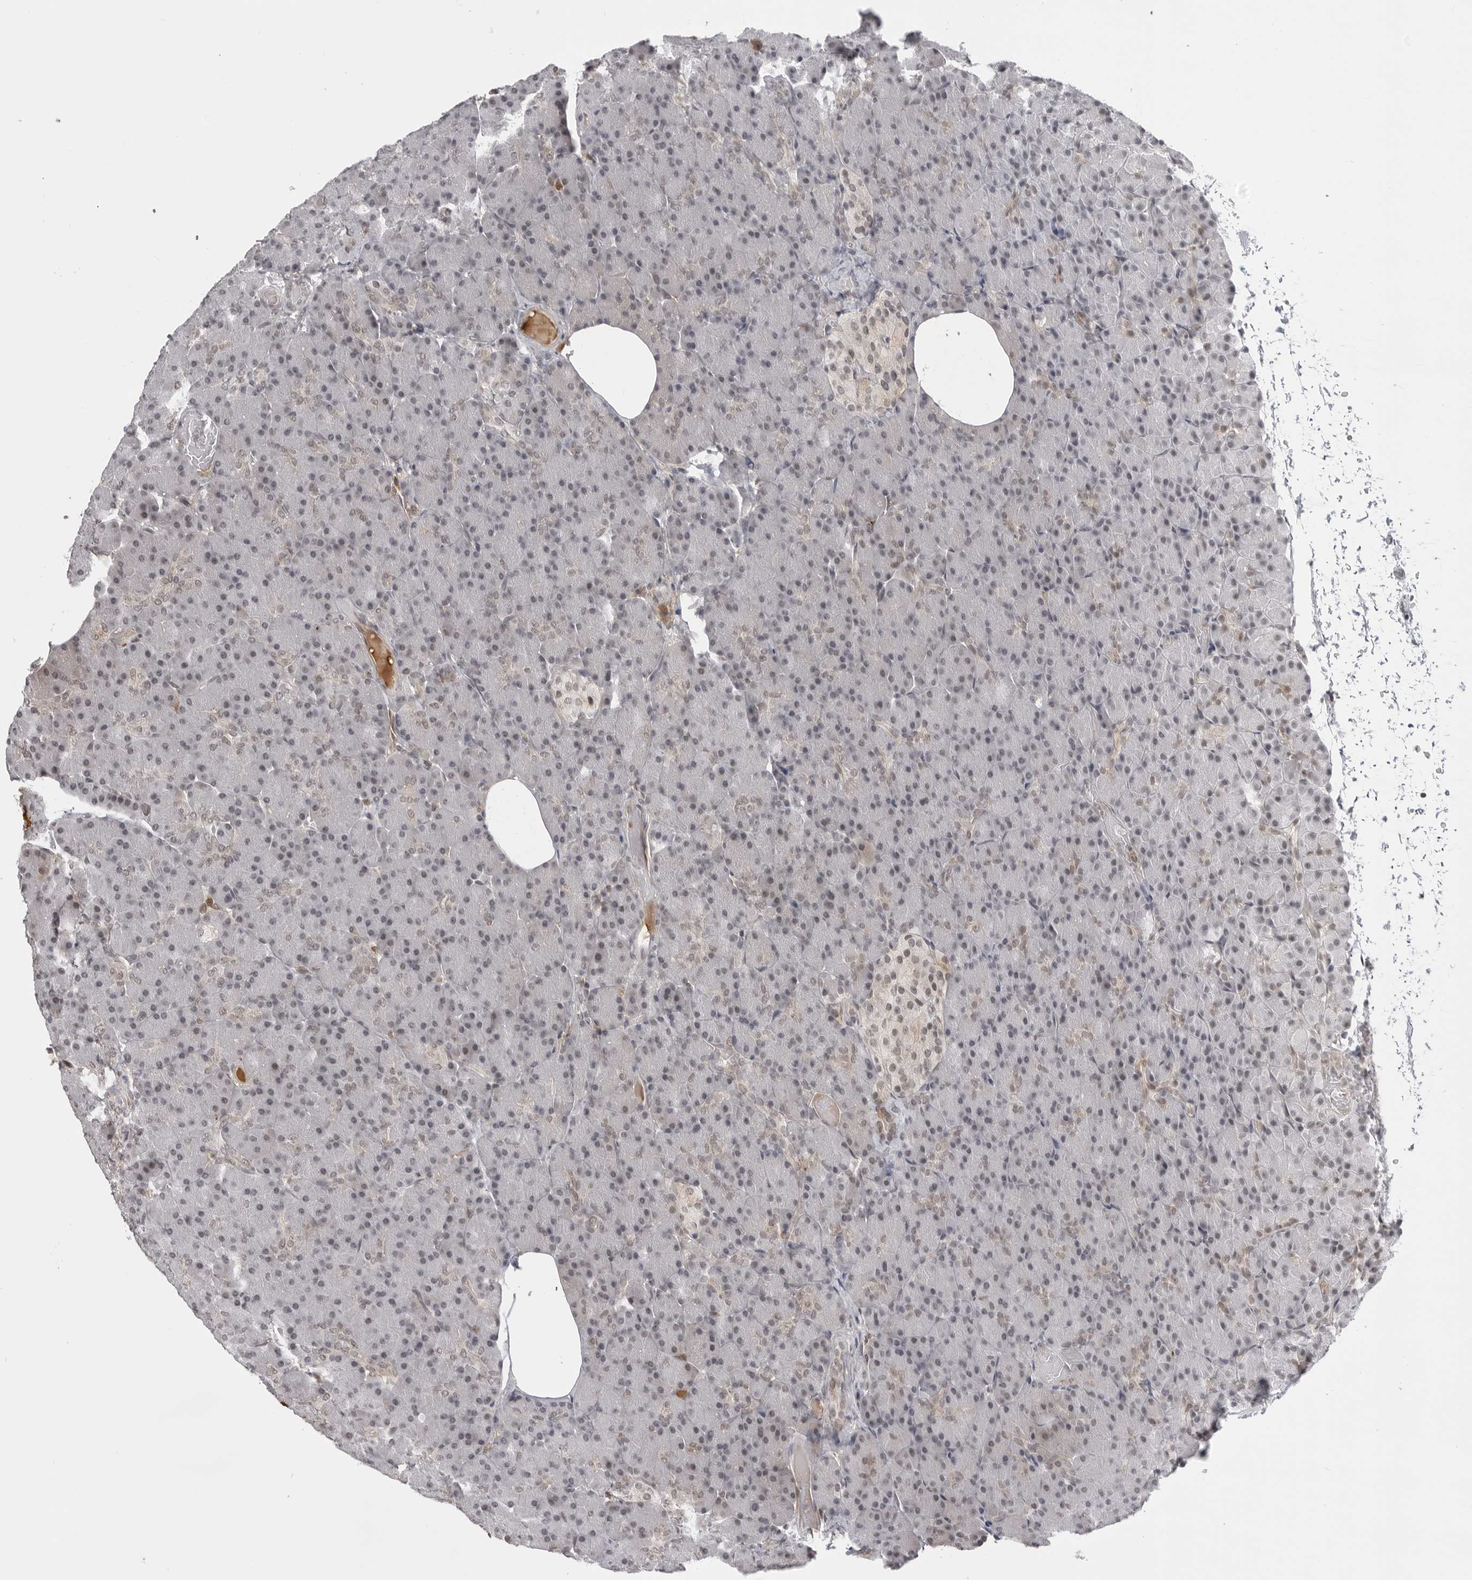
{"staining": {"intensity": "weak", "quantity": "25%-75%", "location": "nuclear"}, "tissue": "pancreas", "cell_type": "Exocrine glandular cells", "image_type": "normal", "snomed": [{"axis": "morphology", "description": "Normal tissue, NOS"}, {"axis": "topography", "description": "Pancreas"}], "caption": "A brown stain shows weak nuclear staining of a protein in exocrine glandular cells of benign human pancreas. The protein is shown in brown color, while the nuclei are stained blue.", "gene": "PHF3", "patient": {"sex": "female", "age": 43}}